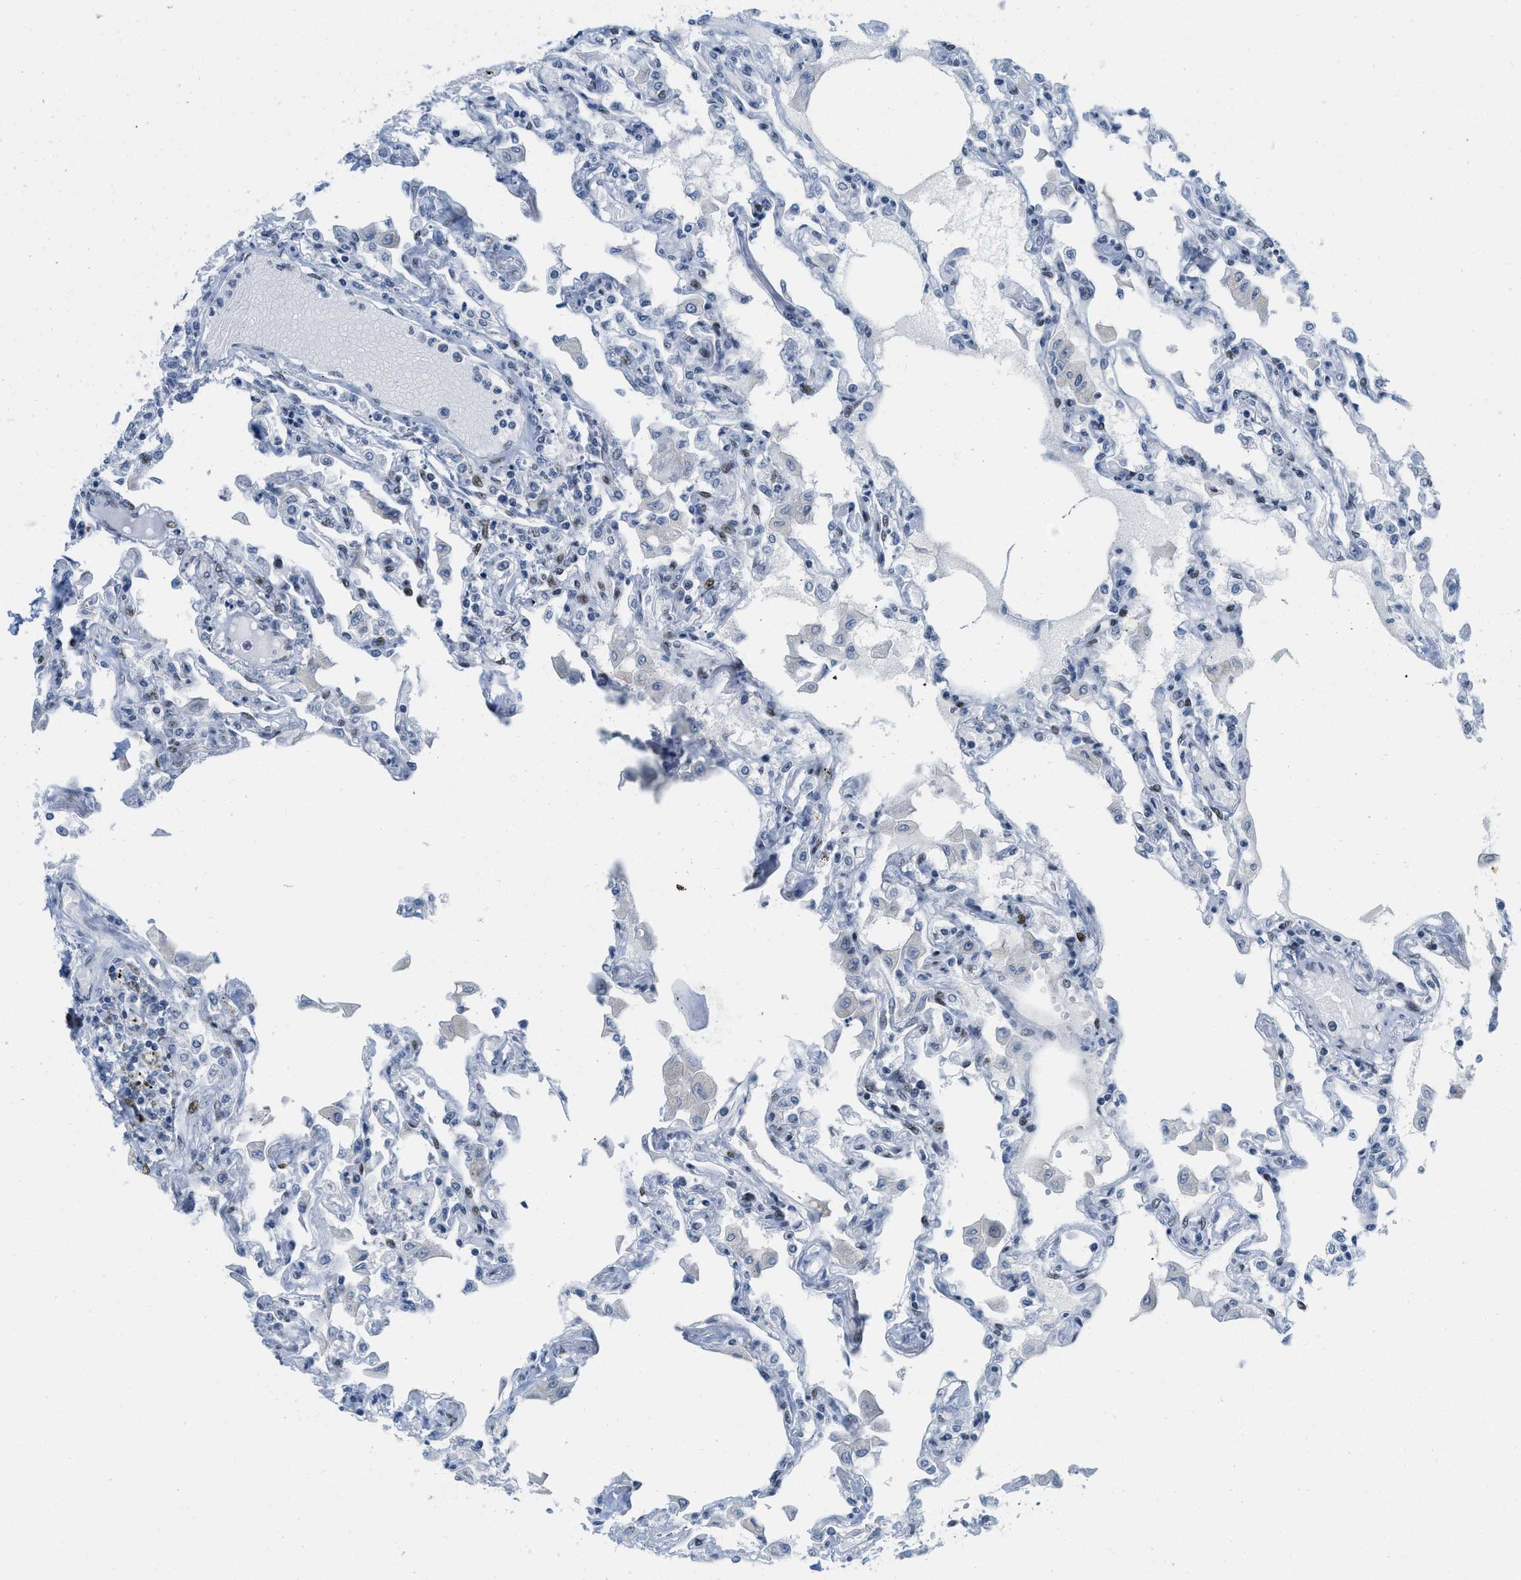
{"staining": {"intensity": "moderate", "quantity": "<25%", "location": "nuclear"}, "tissue": "lung", "cell_type": "Alveolar cells", "image_type": "normal", "snomed": [{"axis": "morphology", "description": "Normal tissue, NOS"}, {"axis": "topography", "description": "Bronchus"}, {"axis": "topography", "description": "Lung"}], "caption": "This is a histology image of immunohistochemistry (IHC) staining of benign lung, which shows moderate positivity in the nuclear of alveolar cells.", "gene": "PBX1", "patient": {"sex": "female", "age": 49}}